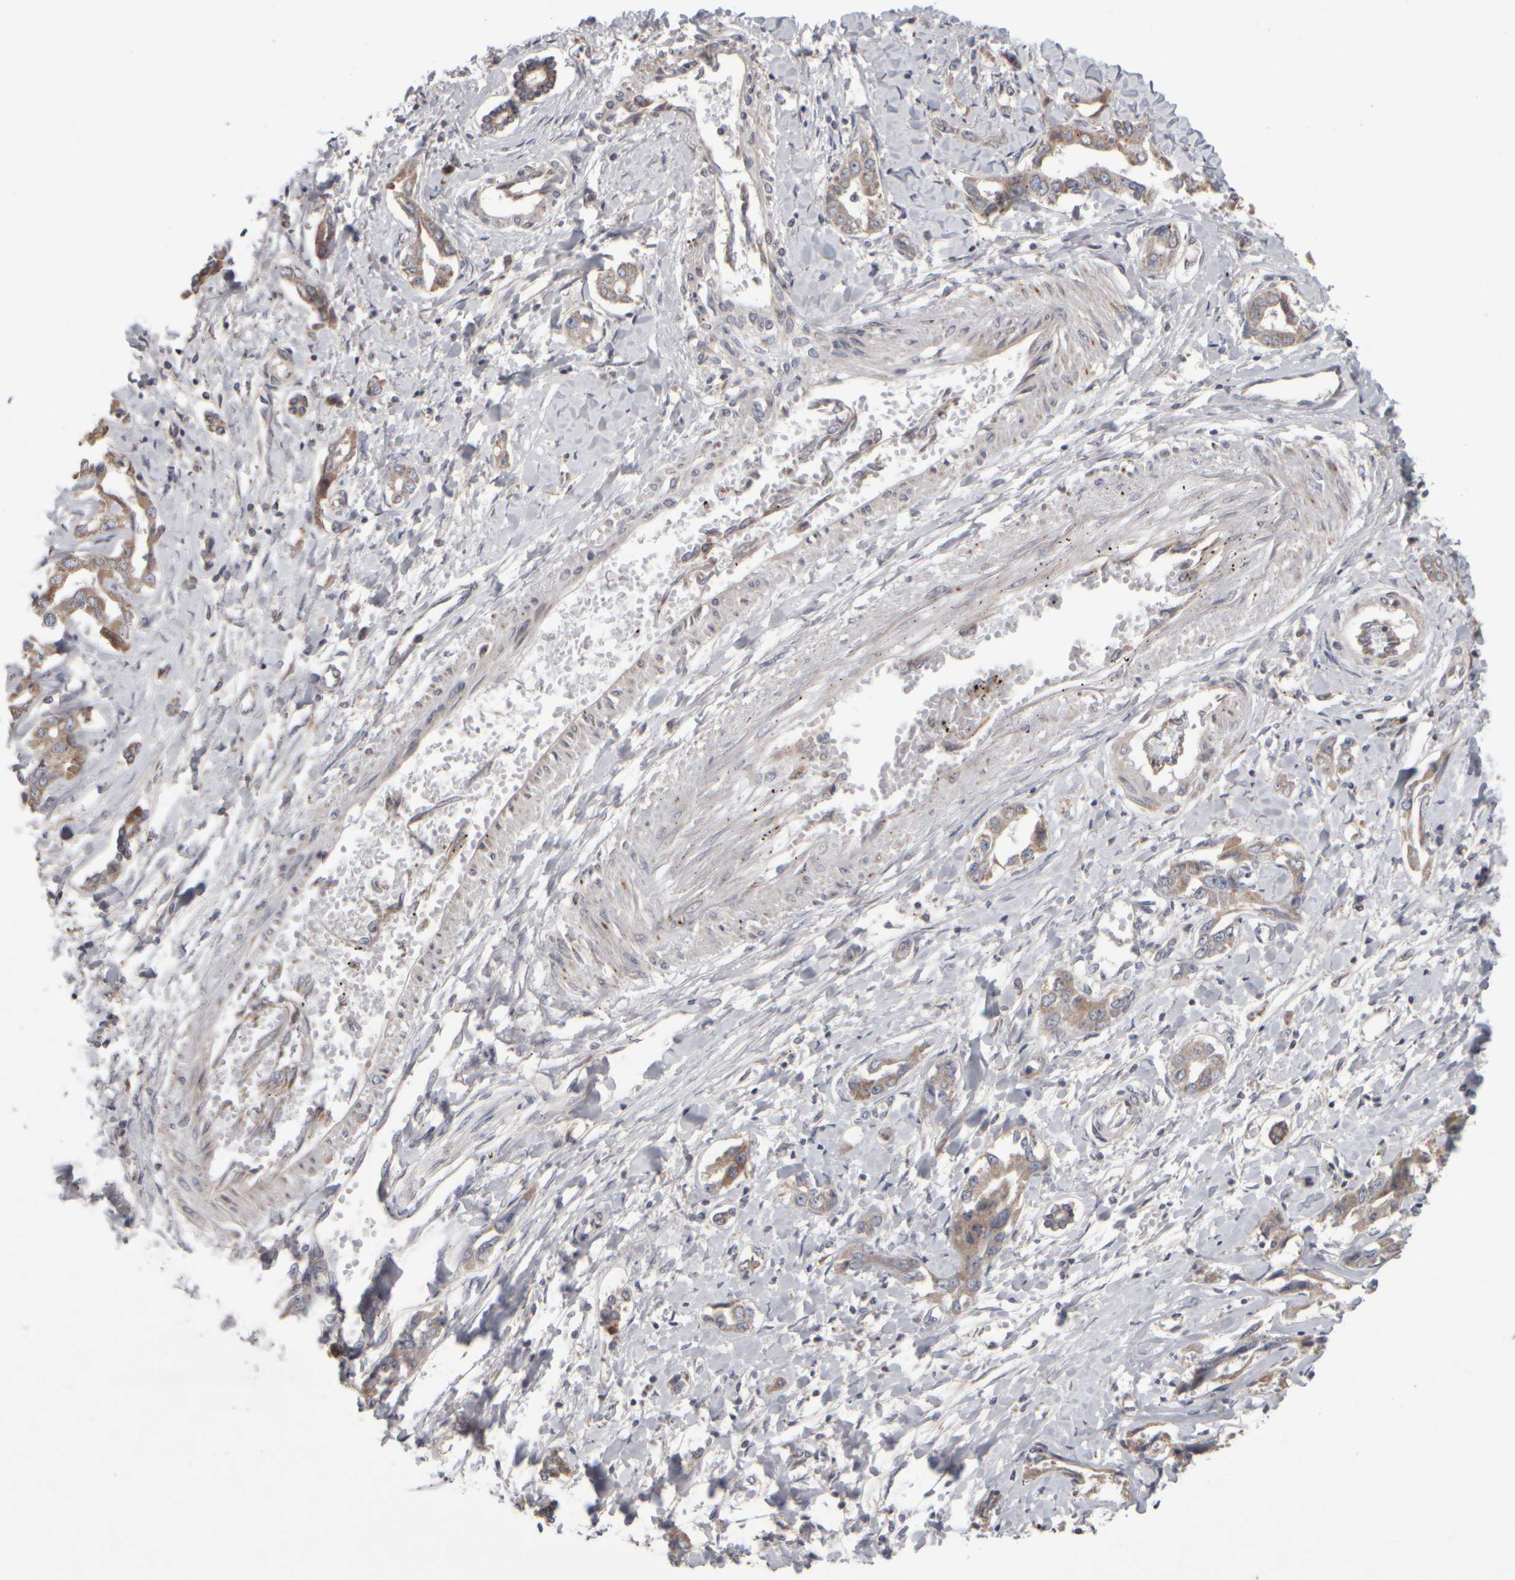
{"staining": {"intensity": "weak", "quantity": ">75%", "location": "cytoplasmic/membranous"}, "tissue": "liver cancer", "cell_type": "Tumor cells", "image_type": "cancer", "snomed": [{"axis": "morphology", "description": "Cholangiocarcinoma"}, {"axis": "topography", "description": "Liver"}], "caption": "DAB immunohistochemical staining of liver cholangiocarcinoma exhibits weak cytoplasmic/membranous protein staining in about >75% of tumor cells. The staining was performed using DAB, with brown indicating positive protein expression. Nuclei are stained blue with hematoxylin.", "gene": "SCO1", "patient": {"sex": "male", "age": 59}}